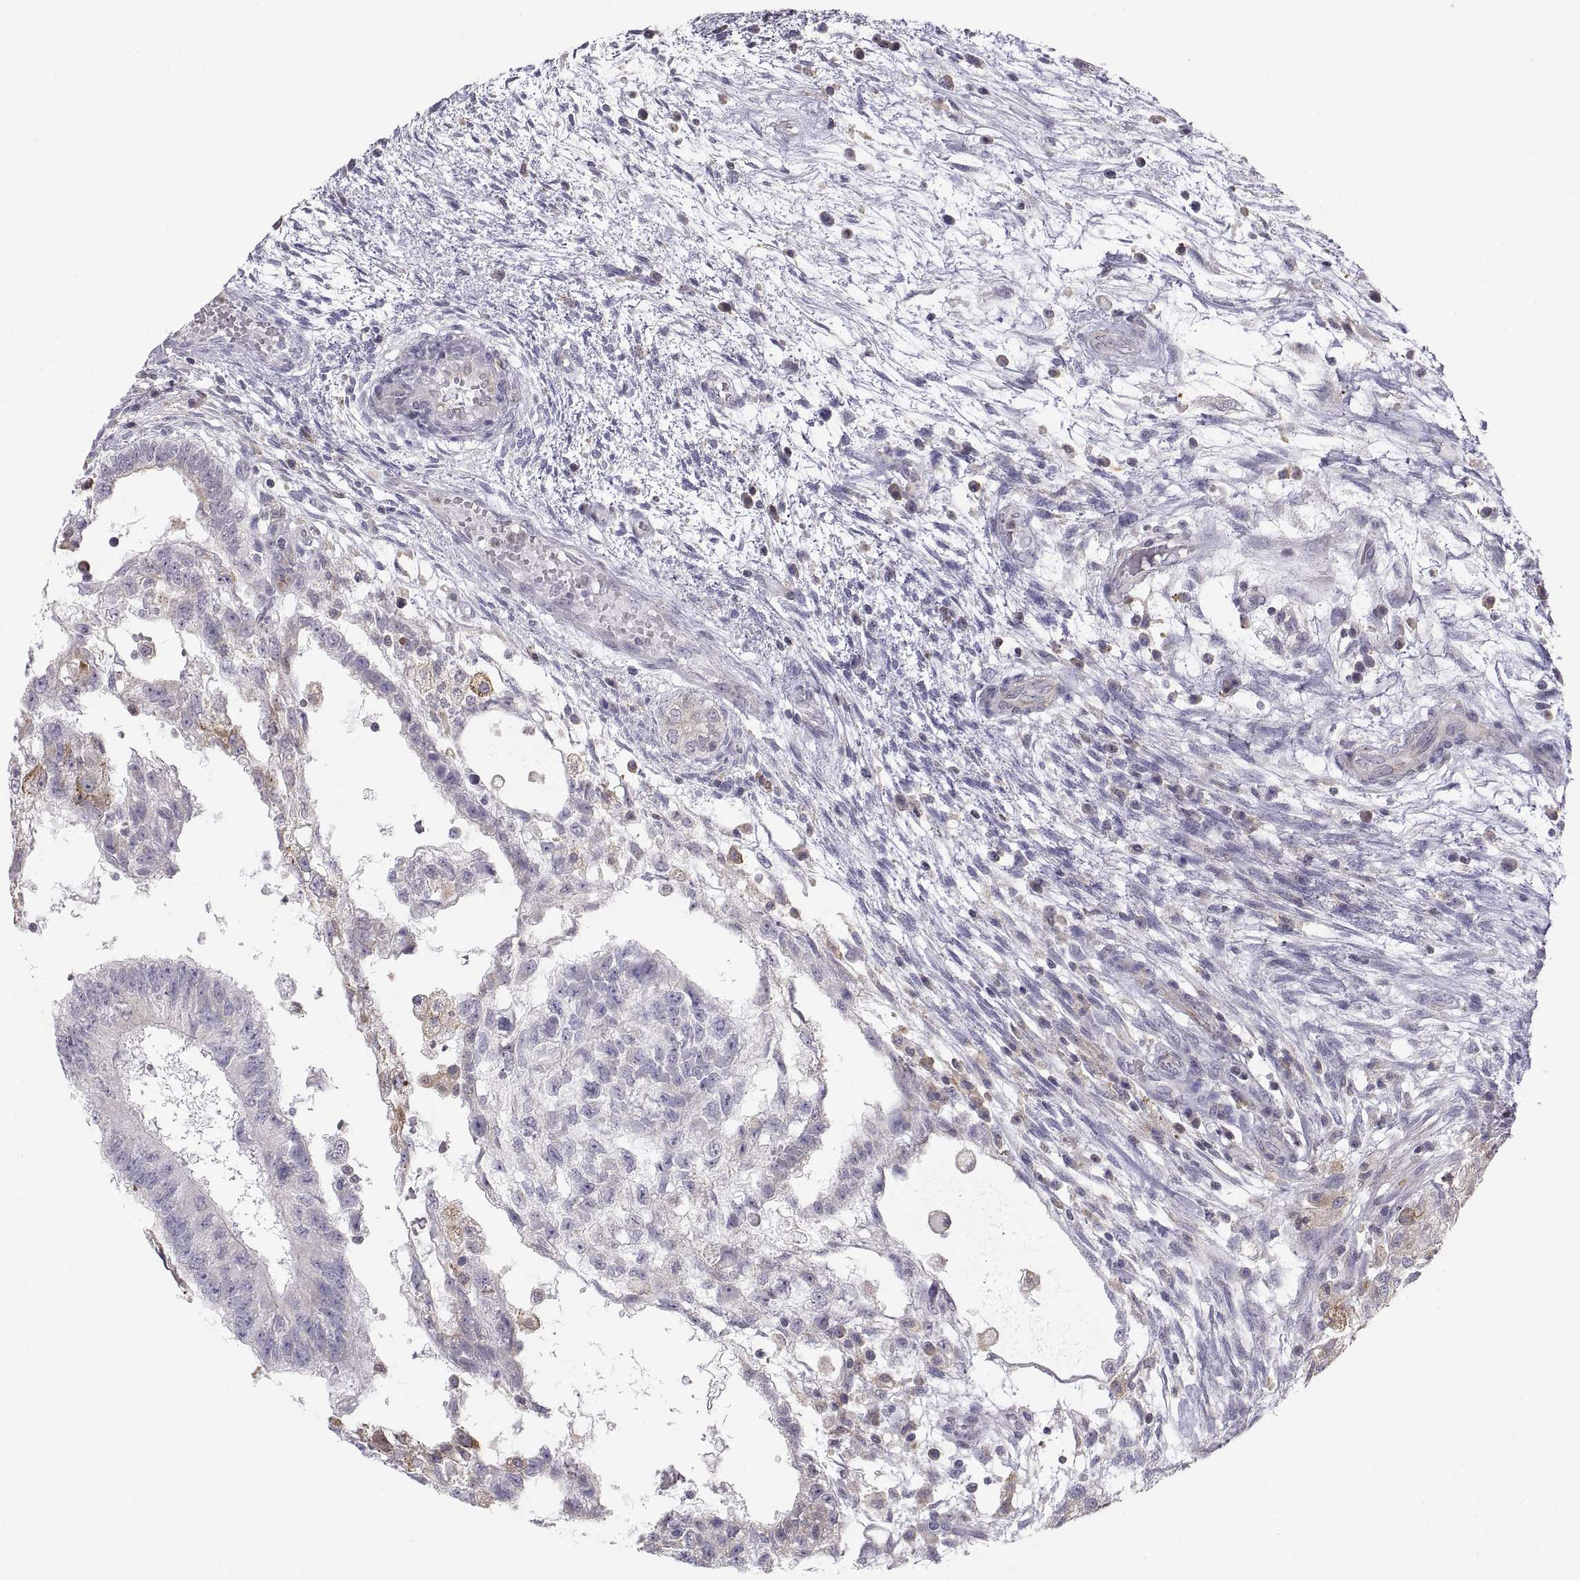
{"staining": {"intensity": "negative", "quantity": "none", "location": "none"}, "tissue": "testis cancer", "cell_type": "Tumor cells", "image_type": "cancer", "snomed": [{"axis": "morphology", "description": "Normal tissue, NOS"}, {"axis": "morphology", "description": "Carcinoma, Embryonal, NOS"}, {"axis": "topography", "description": "Testis"}, {"axis": "topography", "description": "Epididymis"}], "caption": "Tumor cells show no significant protein staining in embryonal carcinoma (testis). (DAB IHC with hematoxylin counter stain).", "gene": "ERO1A", "patient": {"sex": "male", "age": 32}}